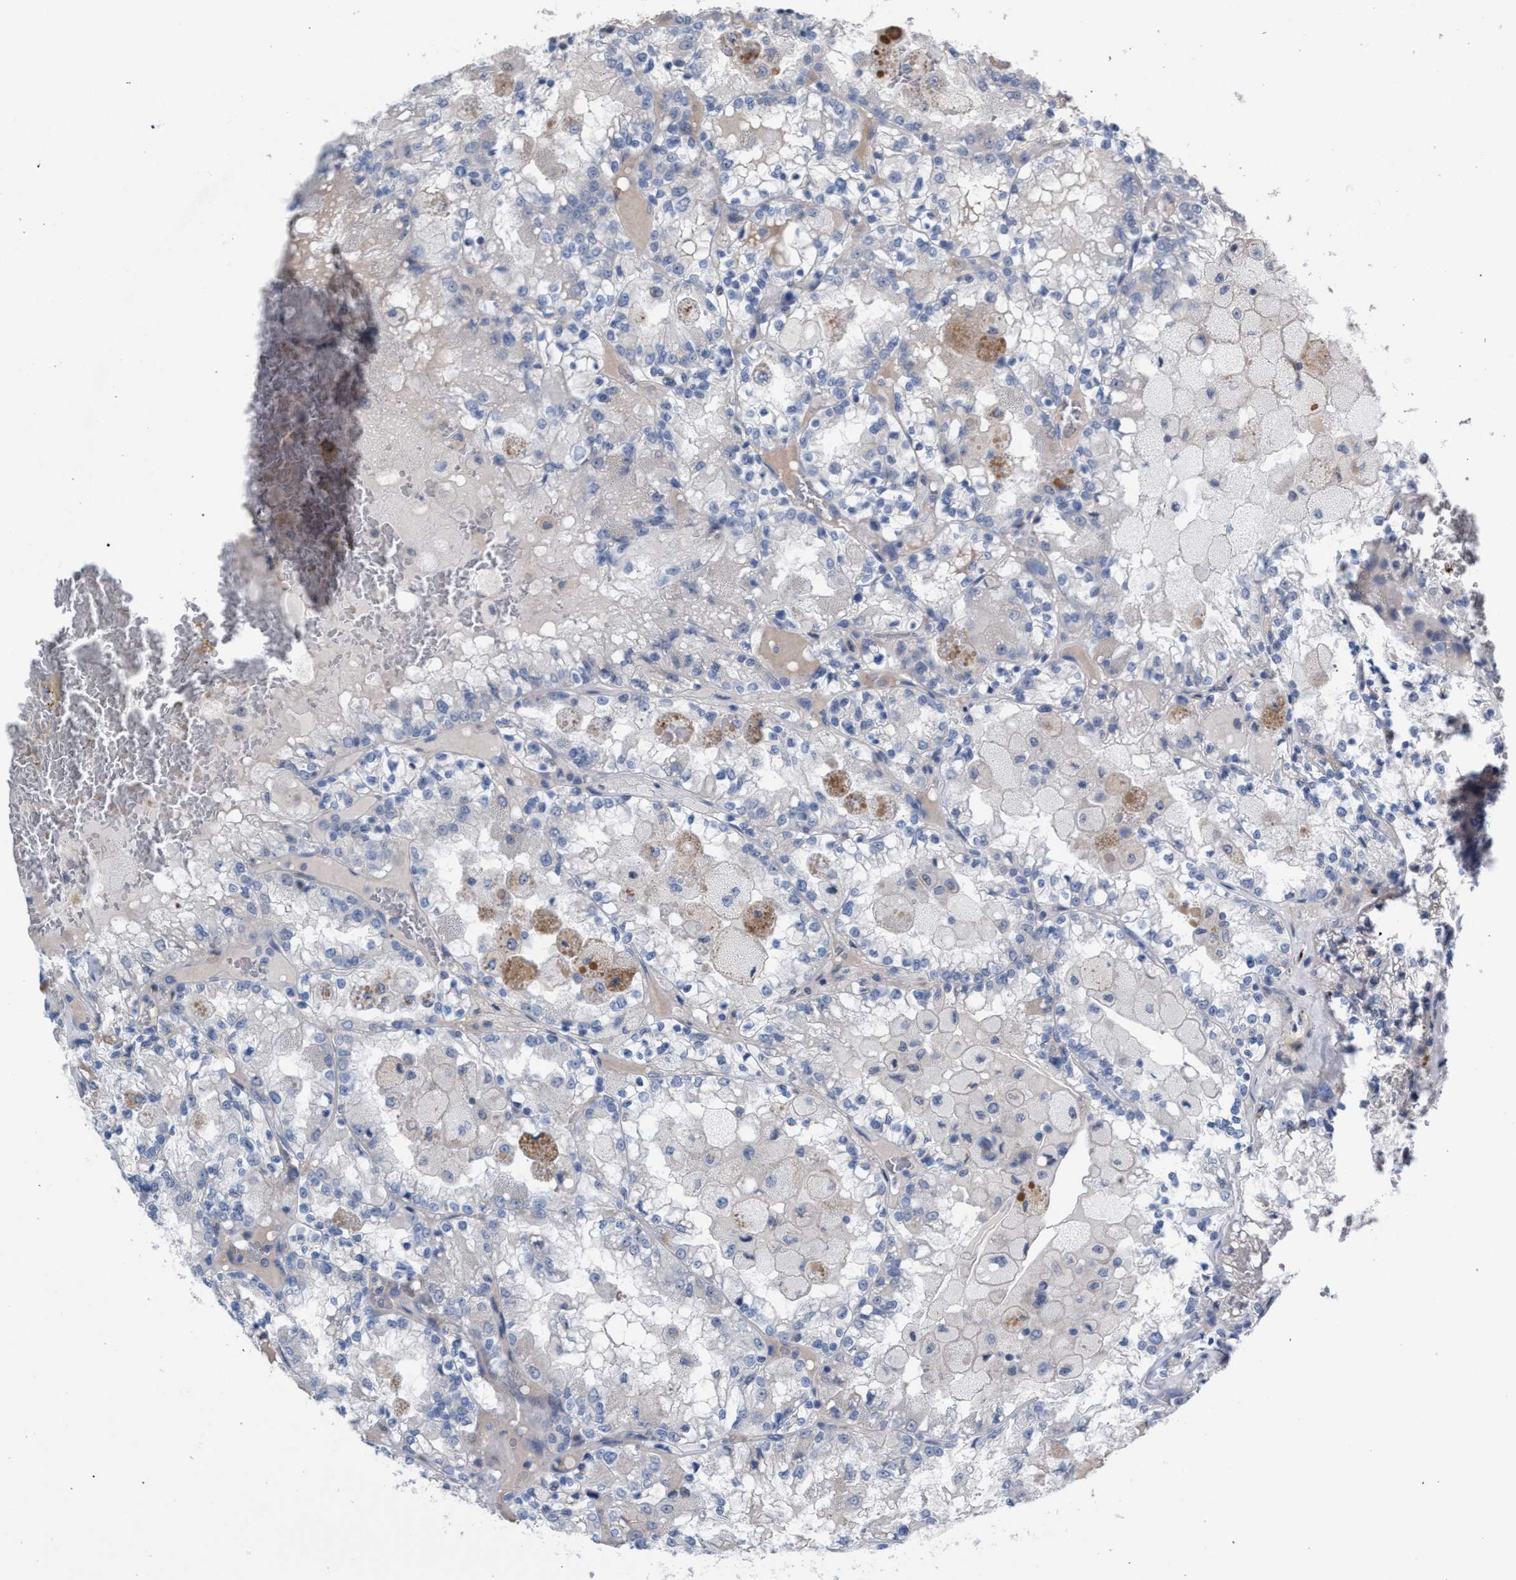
{"staining": {"intensity": "negative", "quantity": "none", "location": "none"}, "tissue": "renal cancer", "cell_type": "Tumor cells", "image_type": "cancer", "snomed": [{"axis": "morphology", "description": "Adenocarcinoma, NOS"}, {"axis": "topography", "description": "Kidney"}], "caption": "Tumor cells are negative for protein expression in human renal cancer (adenocarcinoma).", "gene": "RNF135", "patient": {"sex": "female", "age": 56}}